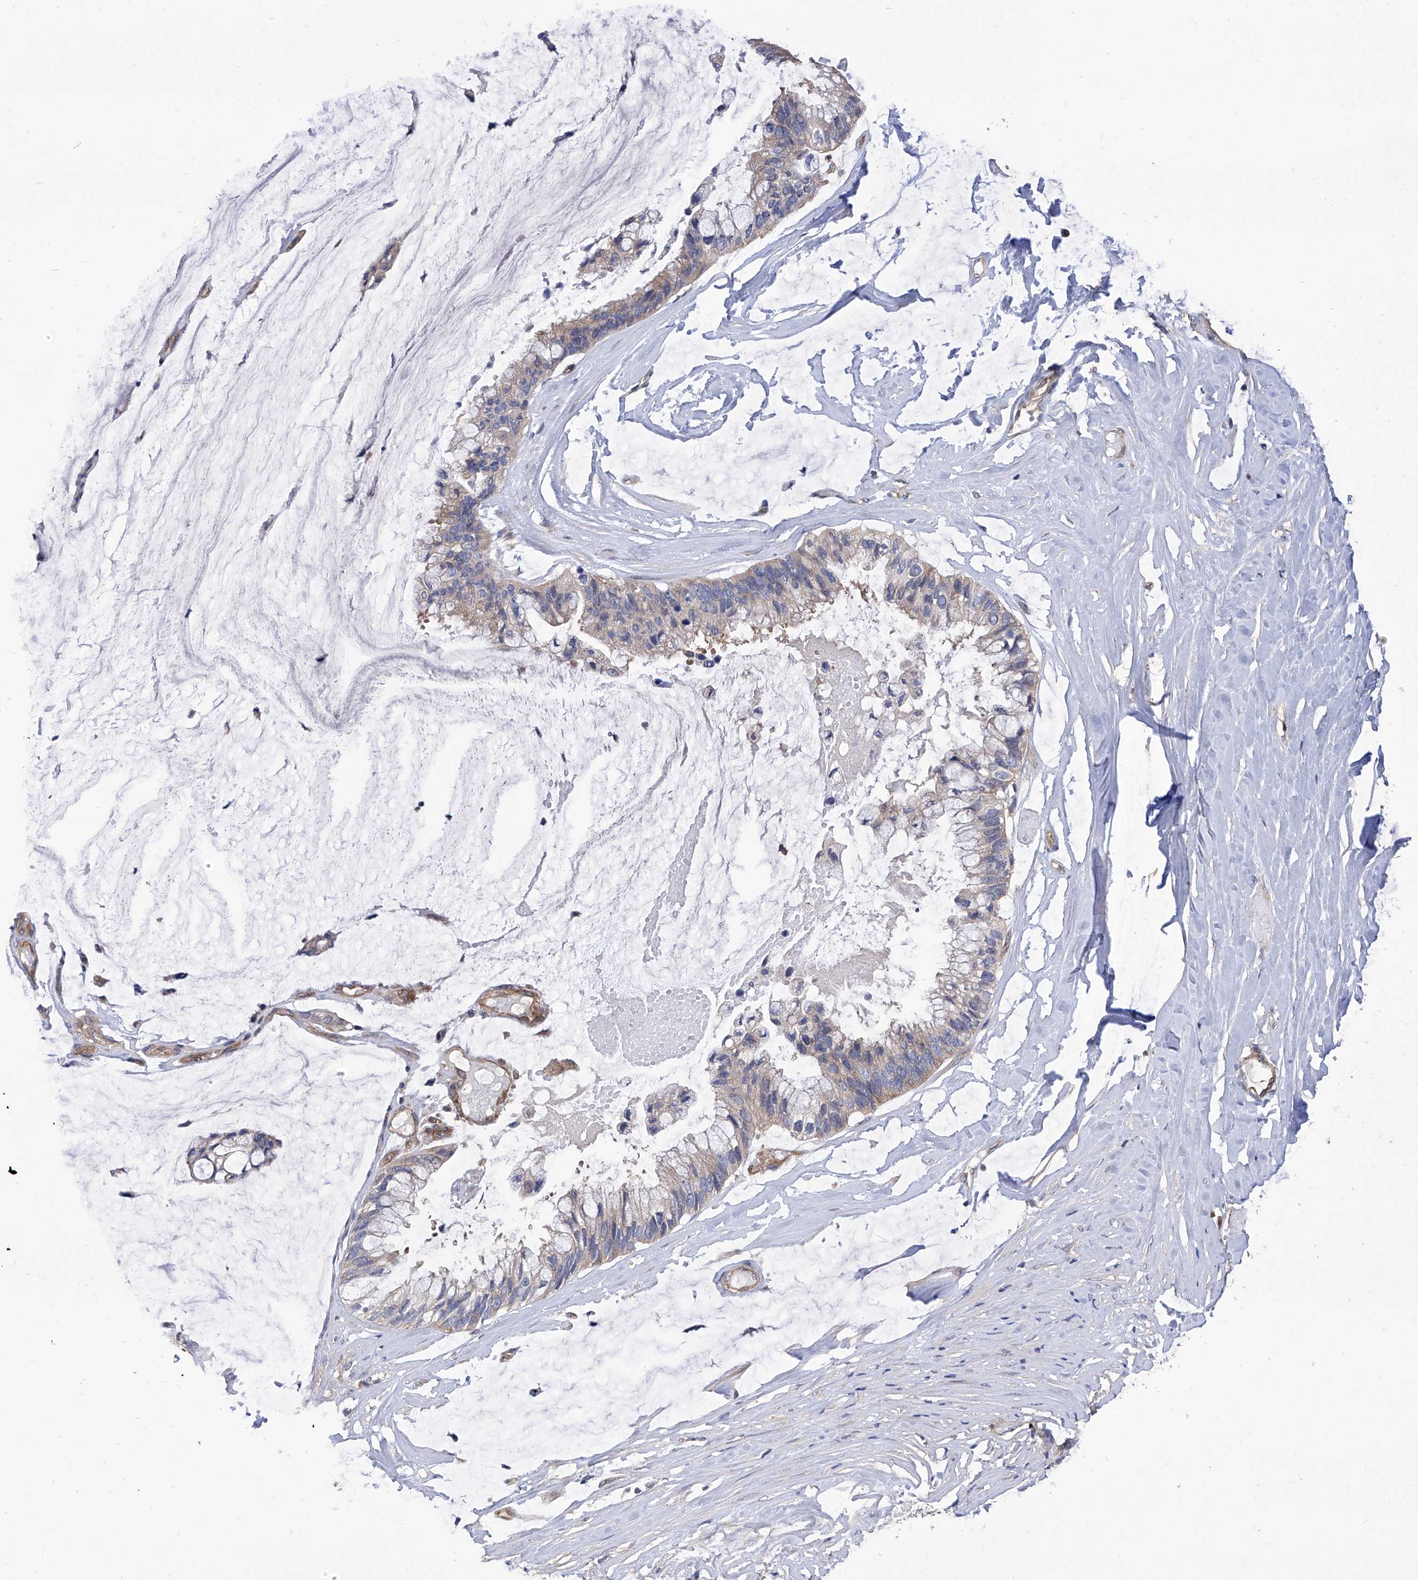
{"staining": {"intensity": "weak", "quantity": "25%-75%", "location": "cytoplasmic/membranous"}, "tissue": "ovarian cancer", "cell_type": "Tumor cells", "image_type": "cancer", "snomed": [{"axis": "morphology", "description": "Cystadenocarcinoma, mucinous, NOS"}, {"axis": "topography", "description": "Ovary"}], "caption": "Immunohistochemistry image of mucinous cystadenocarcinoma (ovarian) stained for a protein (brown), which demonstrates low levels of weak cytoplasmic/membranous positivity in about 25%-75% of tumor cells.", "gene": "TJAP1", "patient": {"sex": "female", "age": 39}}